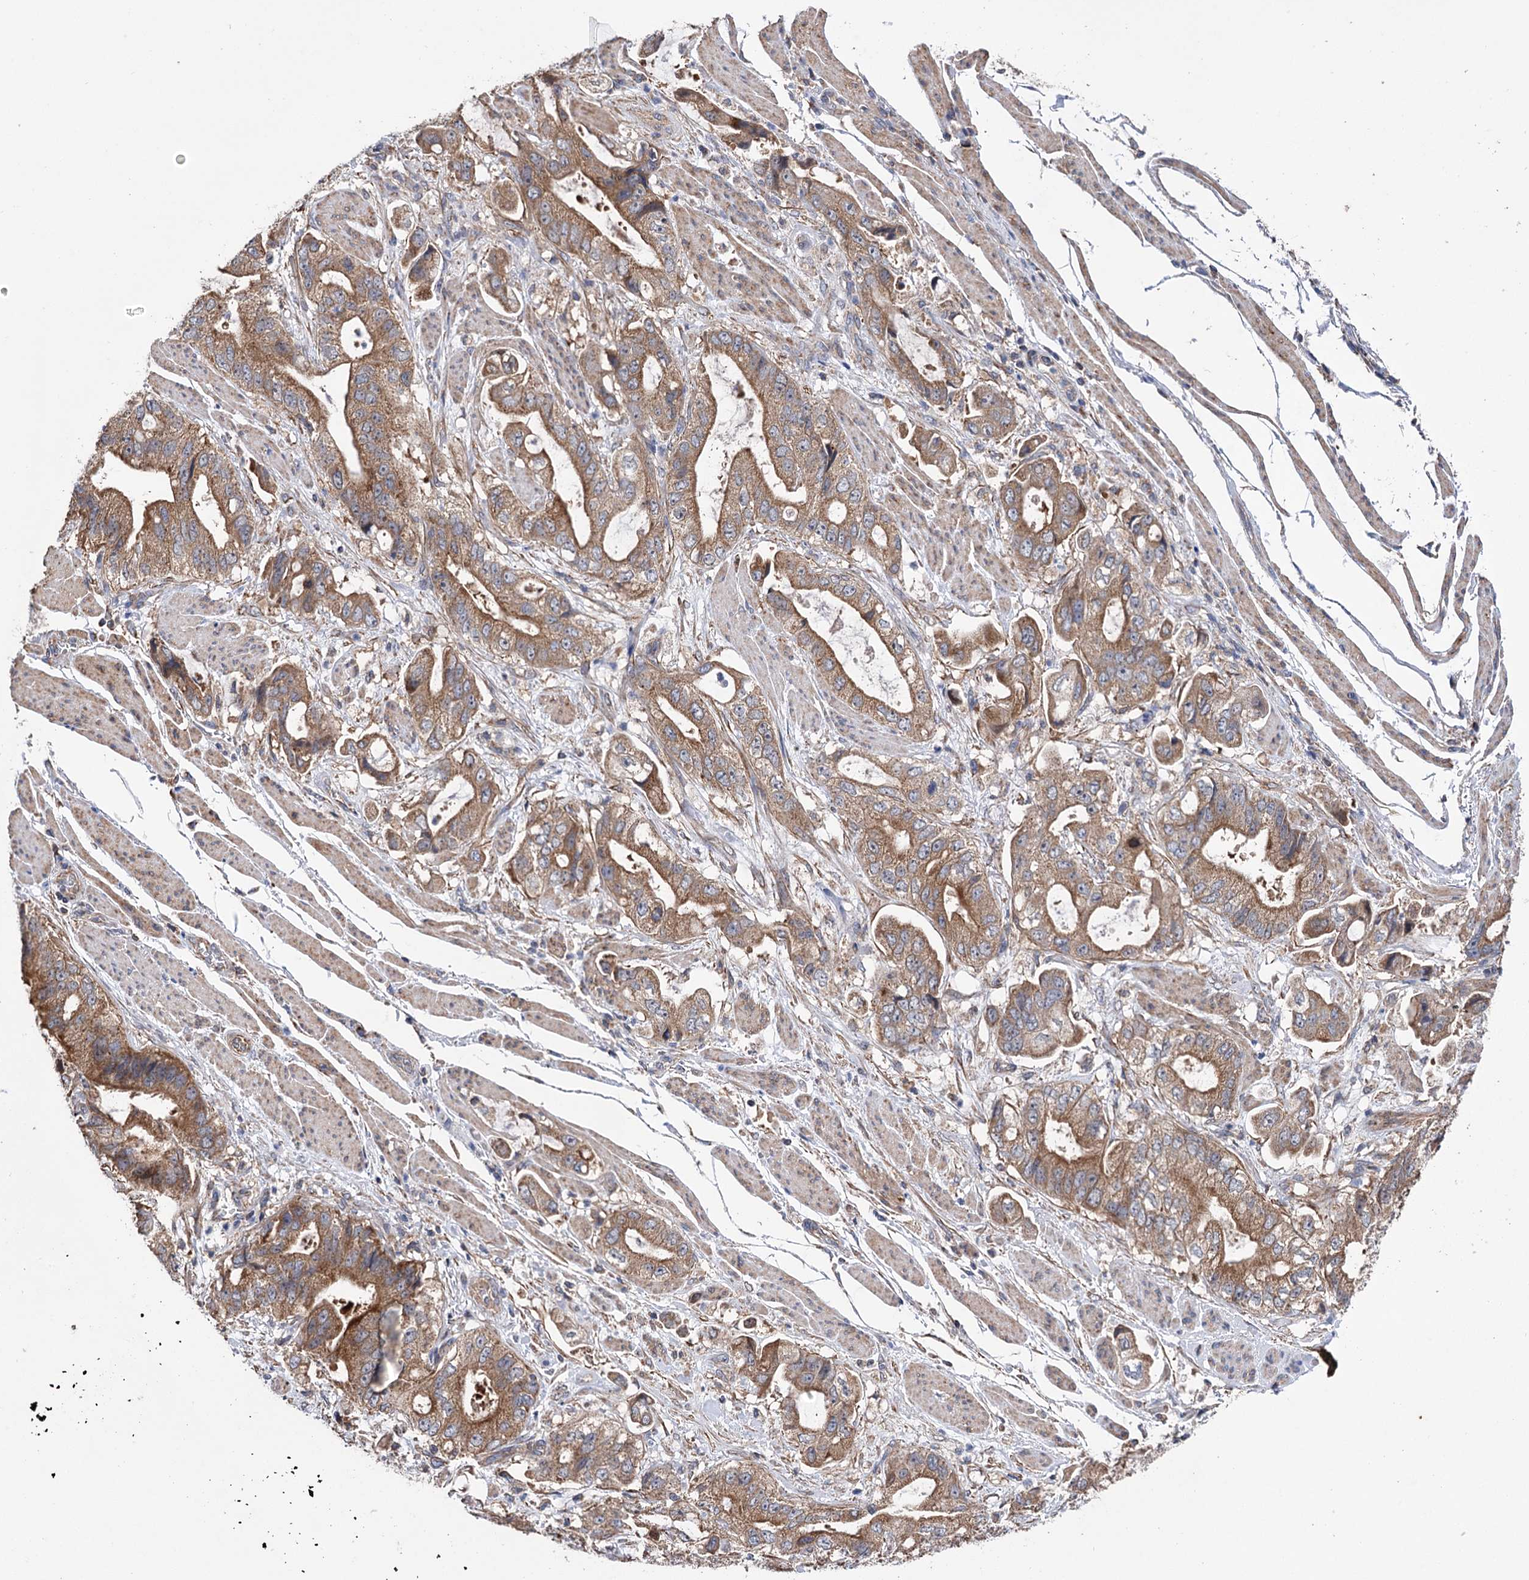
{"staining": {"intensity": "moderate", "quantity": ">75%", "location": "cytoplasmic/membranous"}, "tissue": "stomach cancer", "cell_type": "Tumor cells", "image_type": "cancer", "snomed": [{"axis": "morphology", "description": "Adenocarcinoma, NOS"}, {"axis": "topography", "description": "Stomach"}], "caption": "An immunohistochemistry histopathology image of tumor tissue is shown. Protein staining in brown shows moderate cytoplasmic/membranous positivity in stomach cancer (adenocarcinoma) within tumor cells.", "gene": "SUCLA2", "patient": {"sex": "male", "age": 62}}